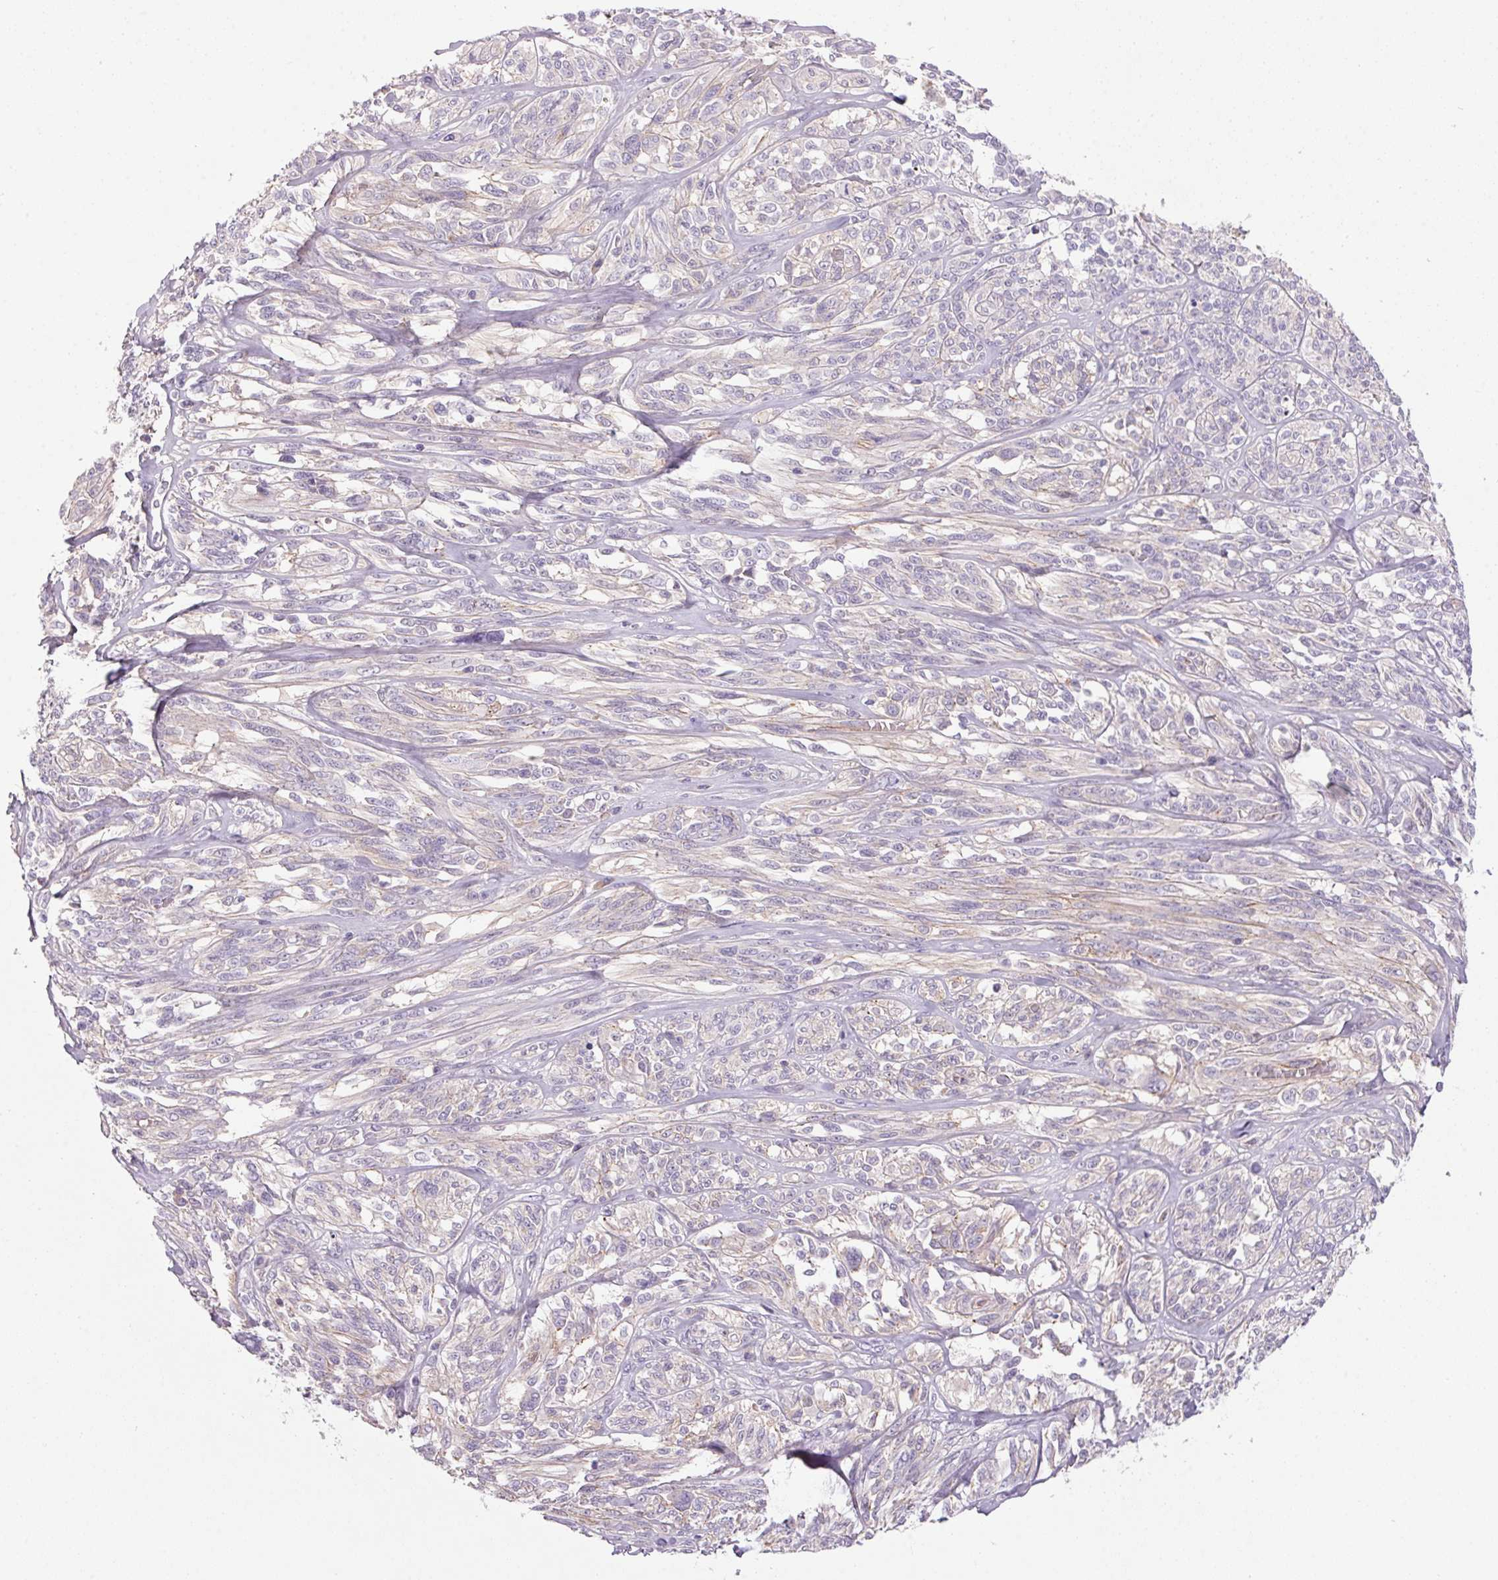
{"staining": {"intensity": "negative", "quantity": "none", "location": "none"}, "tissue": "melanoma", "cell_type": "Tumor cells", "image_type": "cancer", "snomed": [{"axis": "morphology", "description": "Malignant melanoma, NOS"}, {"axis": "topography", "description": "Skin"}], "caption": "Immunohistochemistry of melanoma shows no expression in tumor cells.", "gene": "APOC4", "patient": {"sex": "female", "age": 91}}